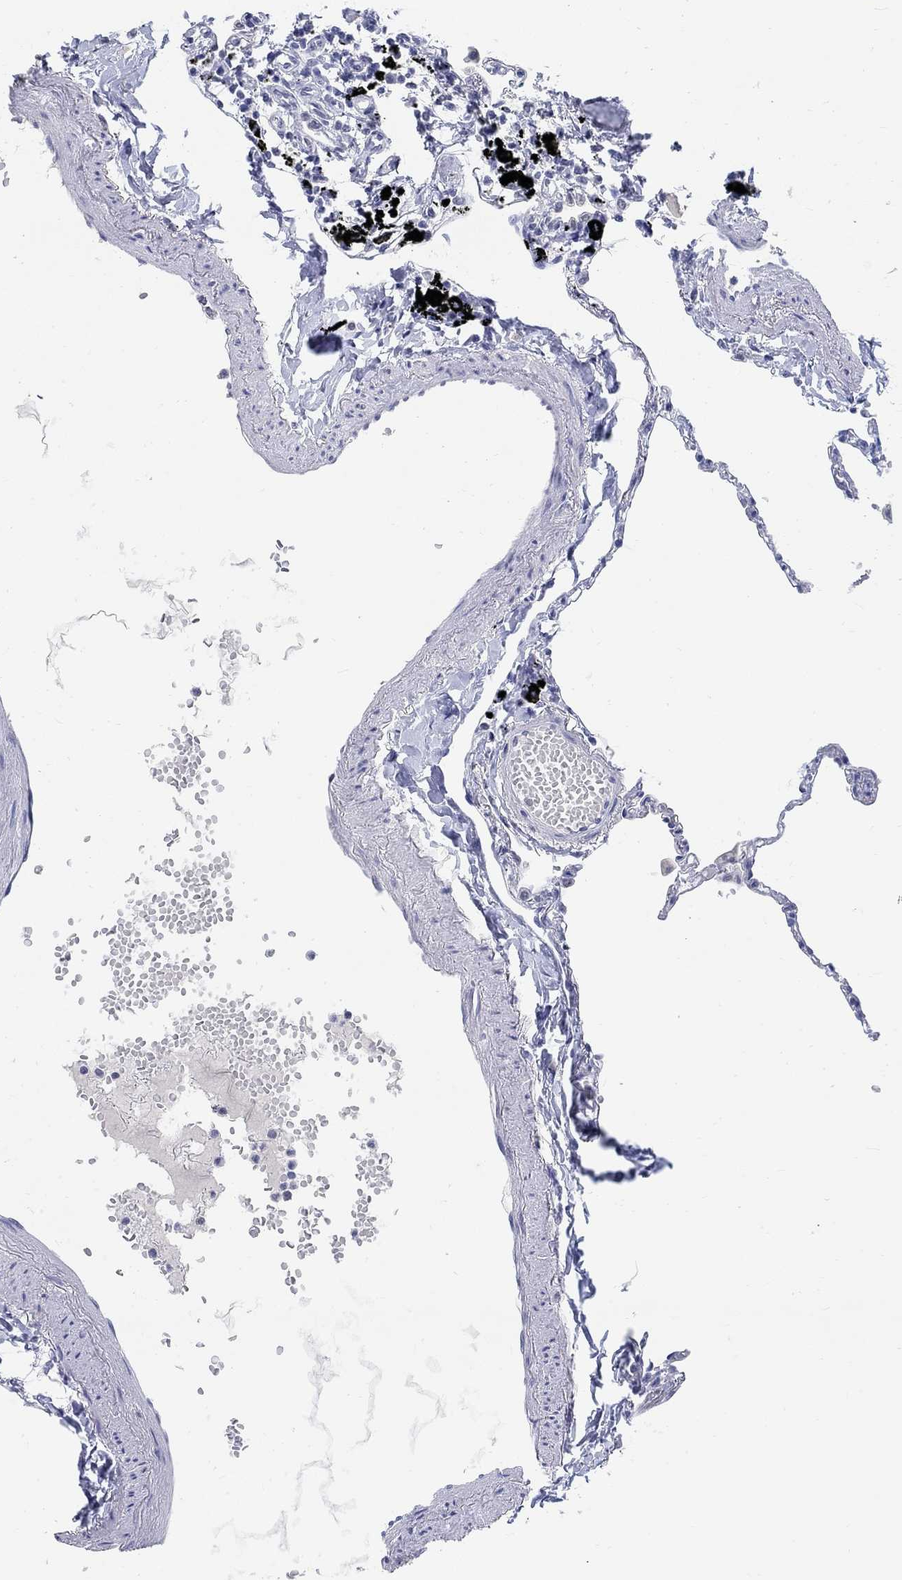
{"staining": {"intensity": "negative", "quantity": "none", "location": "none"}, "tissue": "lung", "cell_type": "Alveolar cells", "image_type": "normal", "snomed": [{"axis": "morphology", "description": "Normal tissue, NOS"}, {"axis": "topography", "description": "Lung"}], "caption": "Immunohistochemical staining of normal lung exhibits no significant staining in alveolar cells. The staining was performed using DAB to visualize the protein expression in brown, while the nuclei were stained in blue with hematoxylin (Magnification: 20x).", "gene": "ANKS1B", "patient": {"sex": "male", "age": 78}}